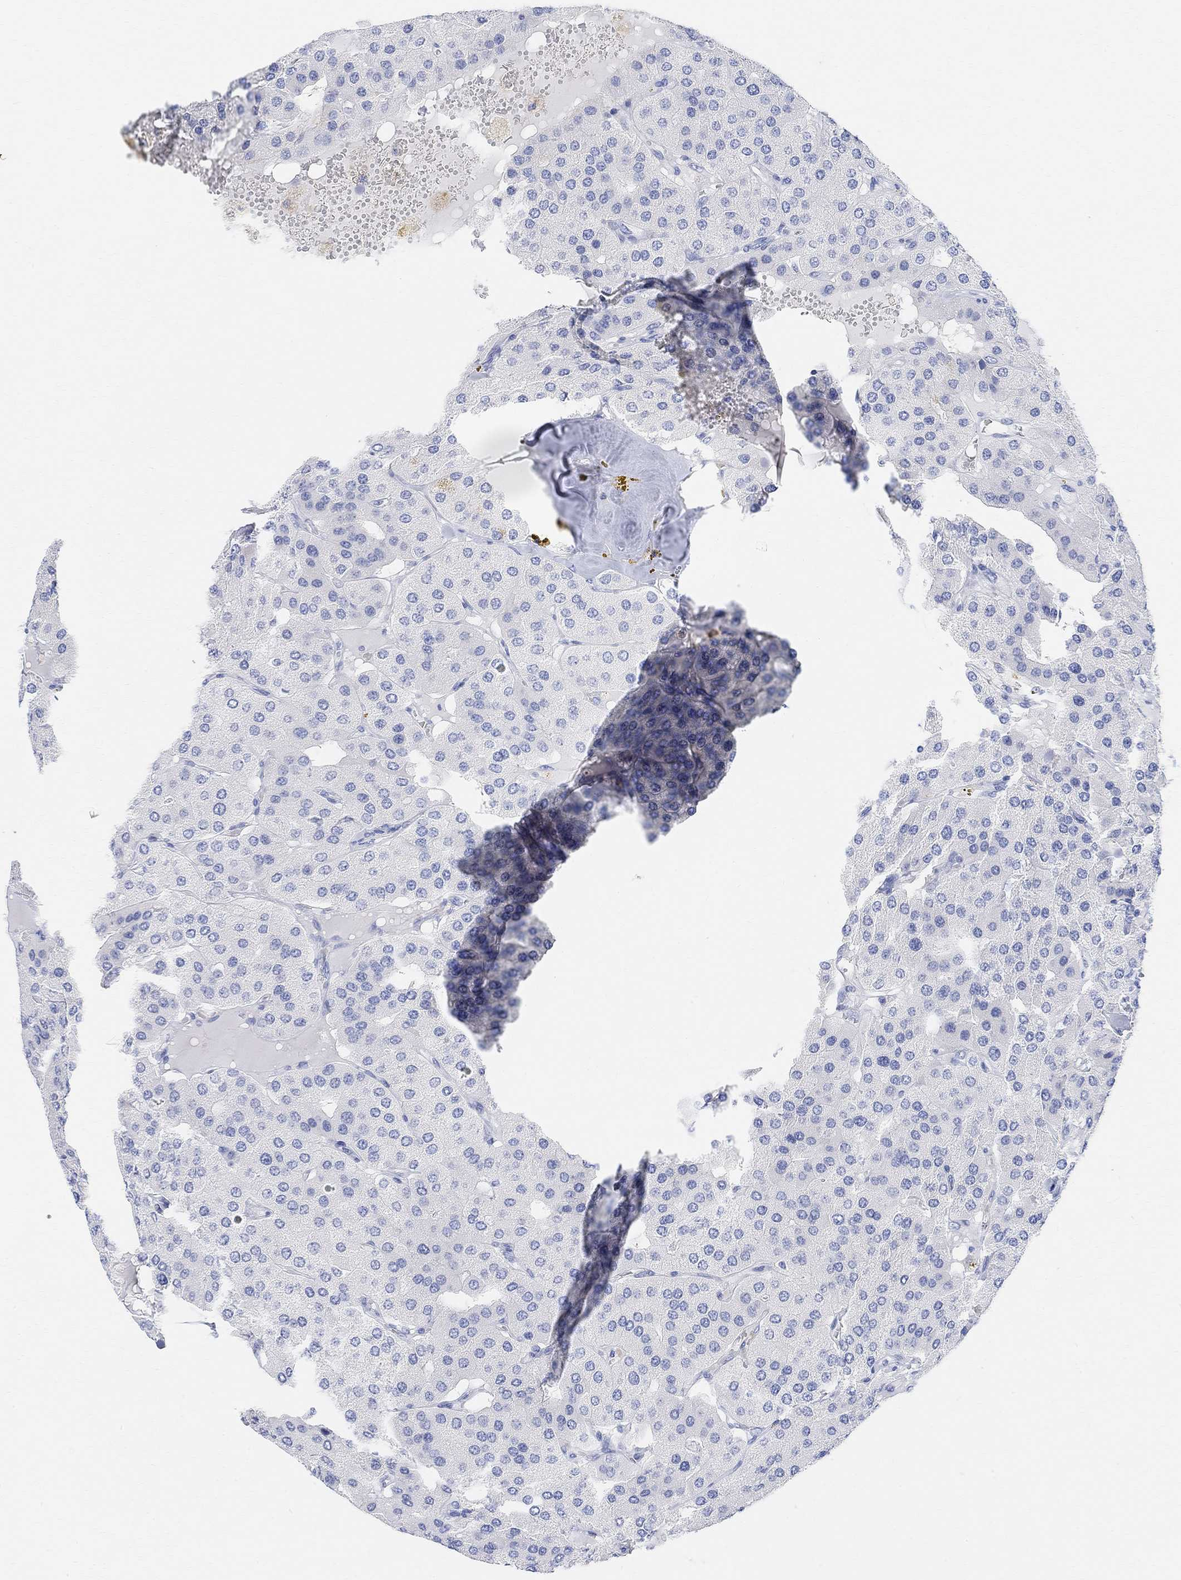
{"staining": {"intensity": "negative", "quantity": "none", "location": "none"}, "tissue": "parathyroid gland", "cell_type": "Glandular cells", "image_type": "normal", "snomed": [{"axis": "morphology", "description": "Normal tissue, NOS"}, {"axis": "morphology", "description": "Adenoma, NOS"}, {"axis": "topography", "description": "Parathyroid gland"}], "caption": "Immunohistochemistry micrograph of unremarkable parathyroid gland stained for a protein (brown), which displays no staining in glandular cells. (Immunohistochemistry, brightfield microscopy, high magnification).", "gene": "RETNLB", "patient": {"sex": "female", "age": 86}}